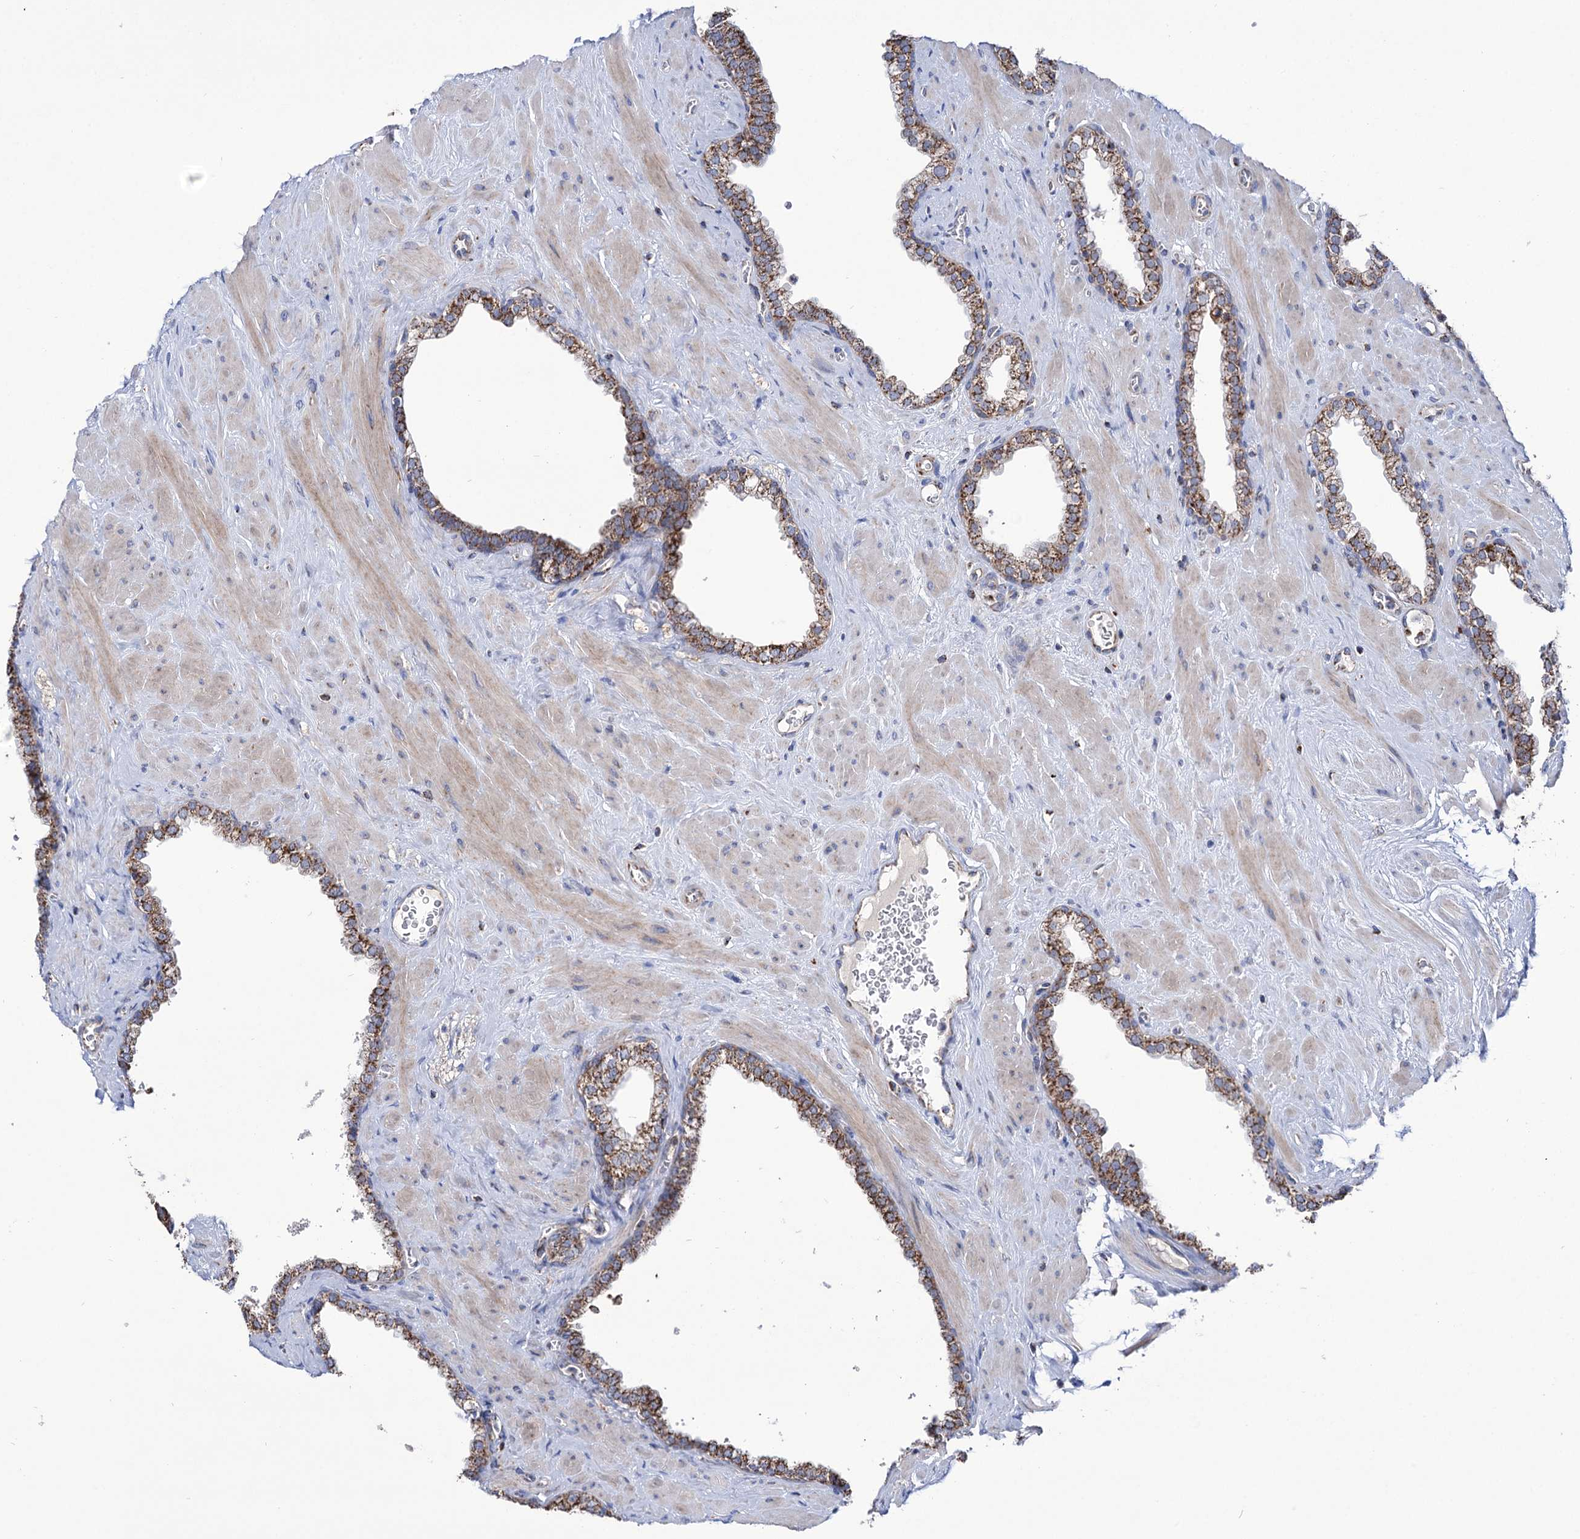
{"staining": {"intensity": "moderate", "quantity": ">75%", "location": "cytoplasmic/membranous"}, "tissue": "prostate", "cell_type": "Glandular cells", "image_type": "normal", "snomed": [{"axis": "morphology", "description": "Normal tissue, NOS"}, {"axis": "morphology", "description": "Urothelial carcinoma, Low grade"}, {"axis": "topography", "description": "Urinary bladder"}, {"axis": "topography", "description": "Prostate"}], "caption": "An immunohistochemistry micrograph of normal tissue is shown. Protein staining in brown labels moderate cytoplasmic/membranous positivity in prostate within glandular cells. The protein is stained brown, and the nuclei are stained in blue (DAB IHC with brightfield microscopy, high magnification).", "gene": "ABHD10", "patient": {"sex": "male", "age": 60}}